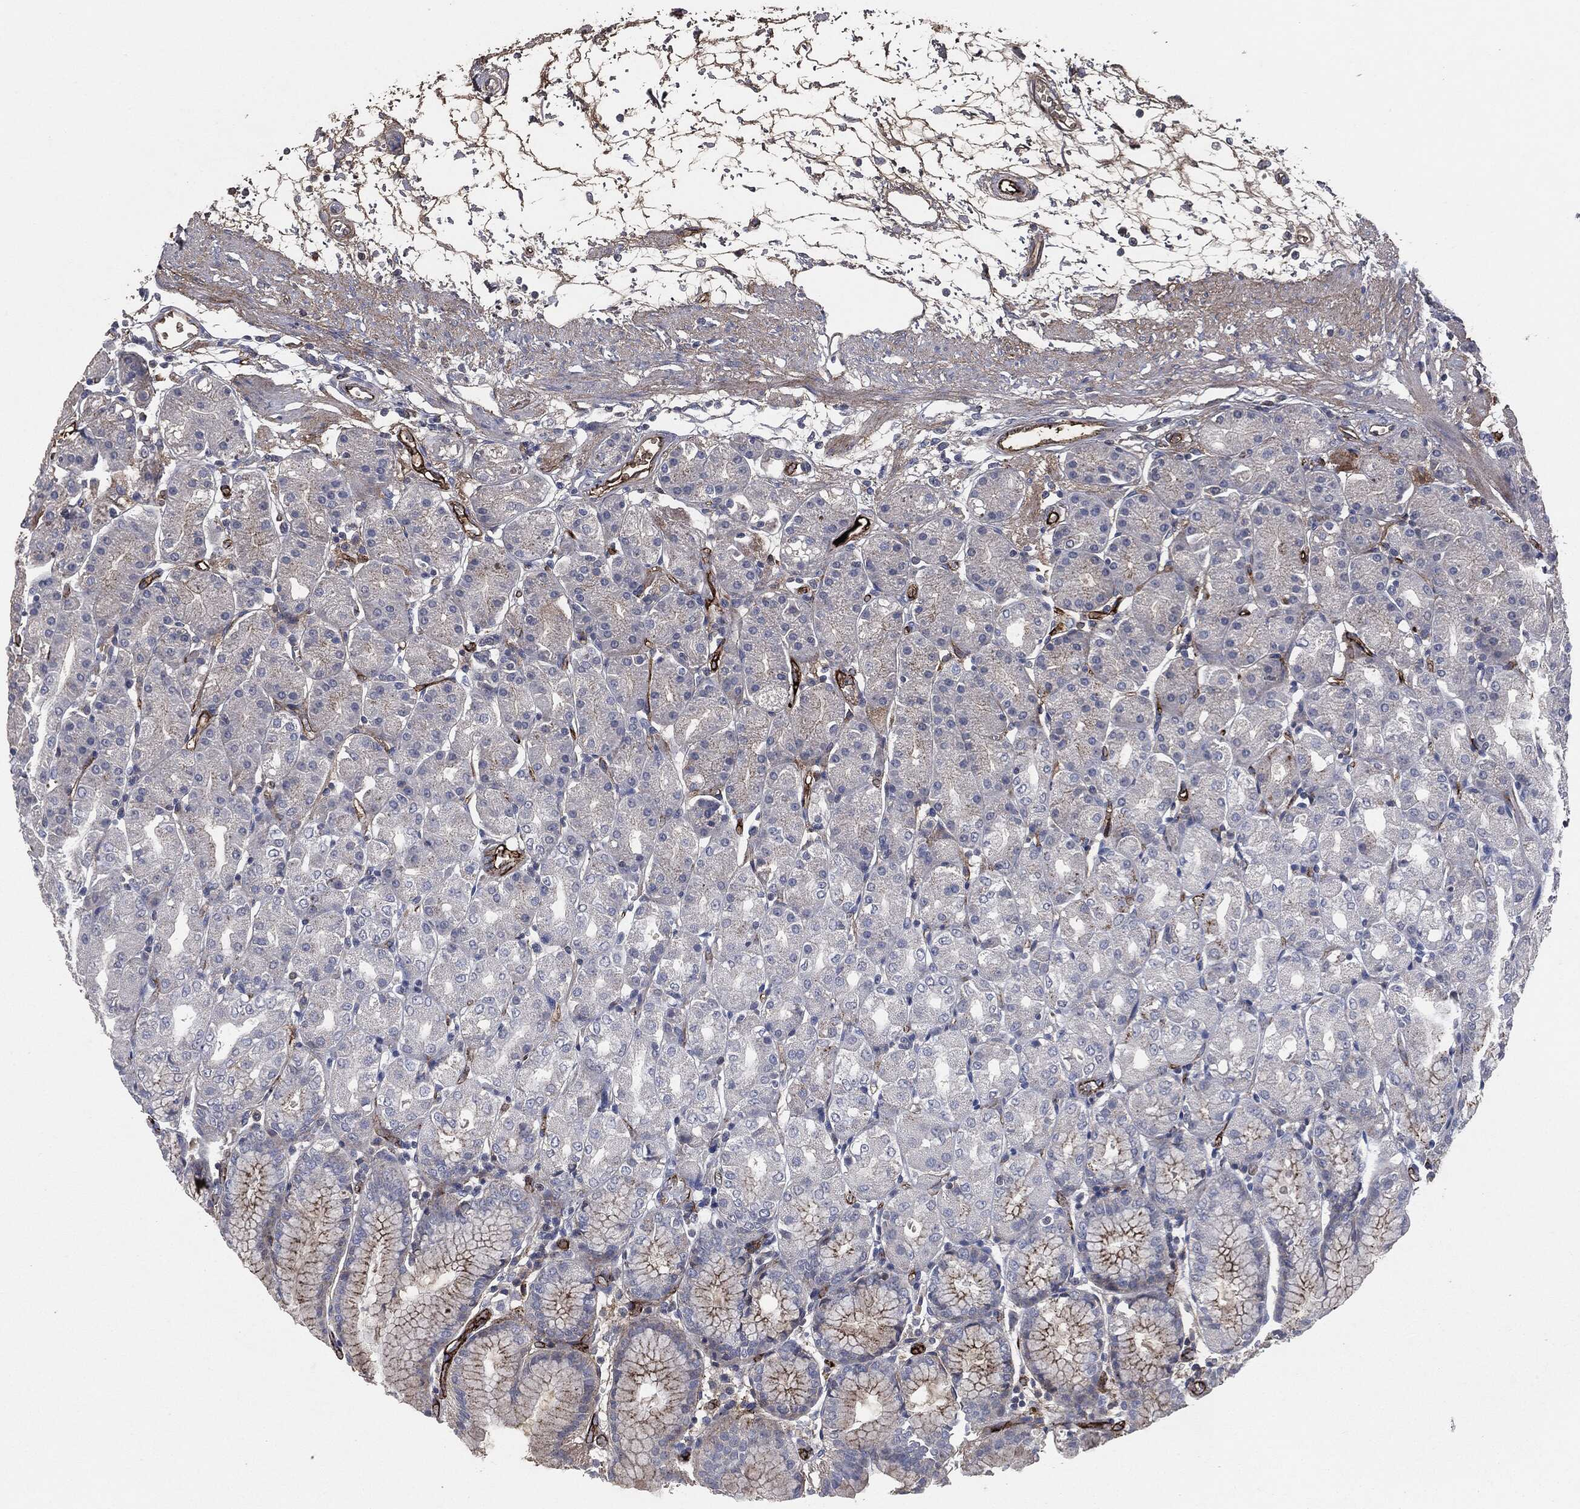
{"staining": {"intensity": "moderate", "quantity": "<25%", "location": "cytoplasmic/membranous"}, "tissue": "stomach", "cell_type": "Glandular cells", "image_type": "normal", "snomed": [{"axis": "morphology", "description": "Normal tissue, NOS"}, {"axis": "morphology", "description": "Adenocarcinoma, NOS"}, {"axis": "topography", "description": "Stomach"}], "caption": "A micrograph of human stomach stained for a protein reveals moderate cytoplasmic/membranous brown staining in glandular cells.", "gene": "APOB", "patient": {"sex": "female", "age": 81}}